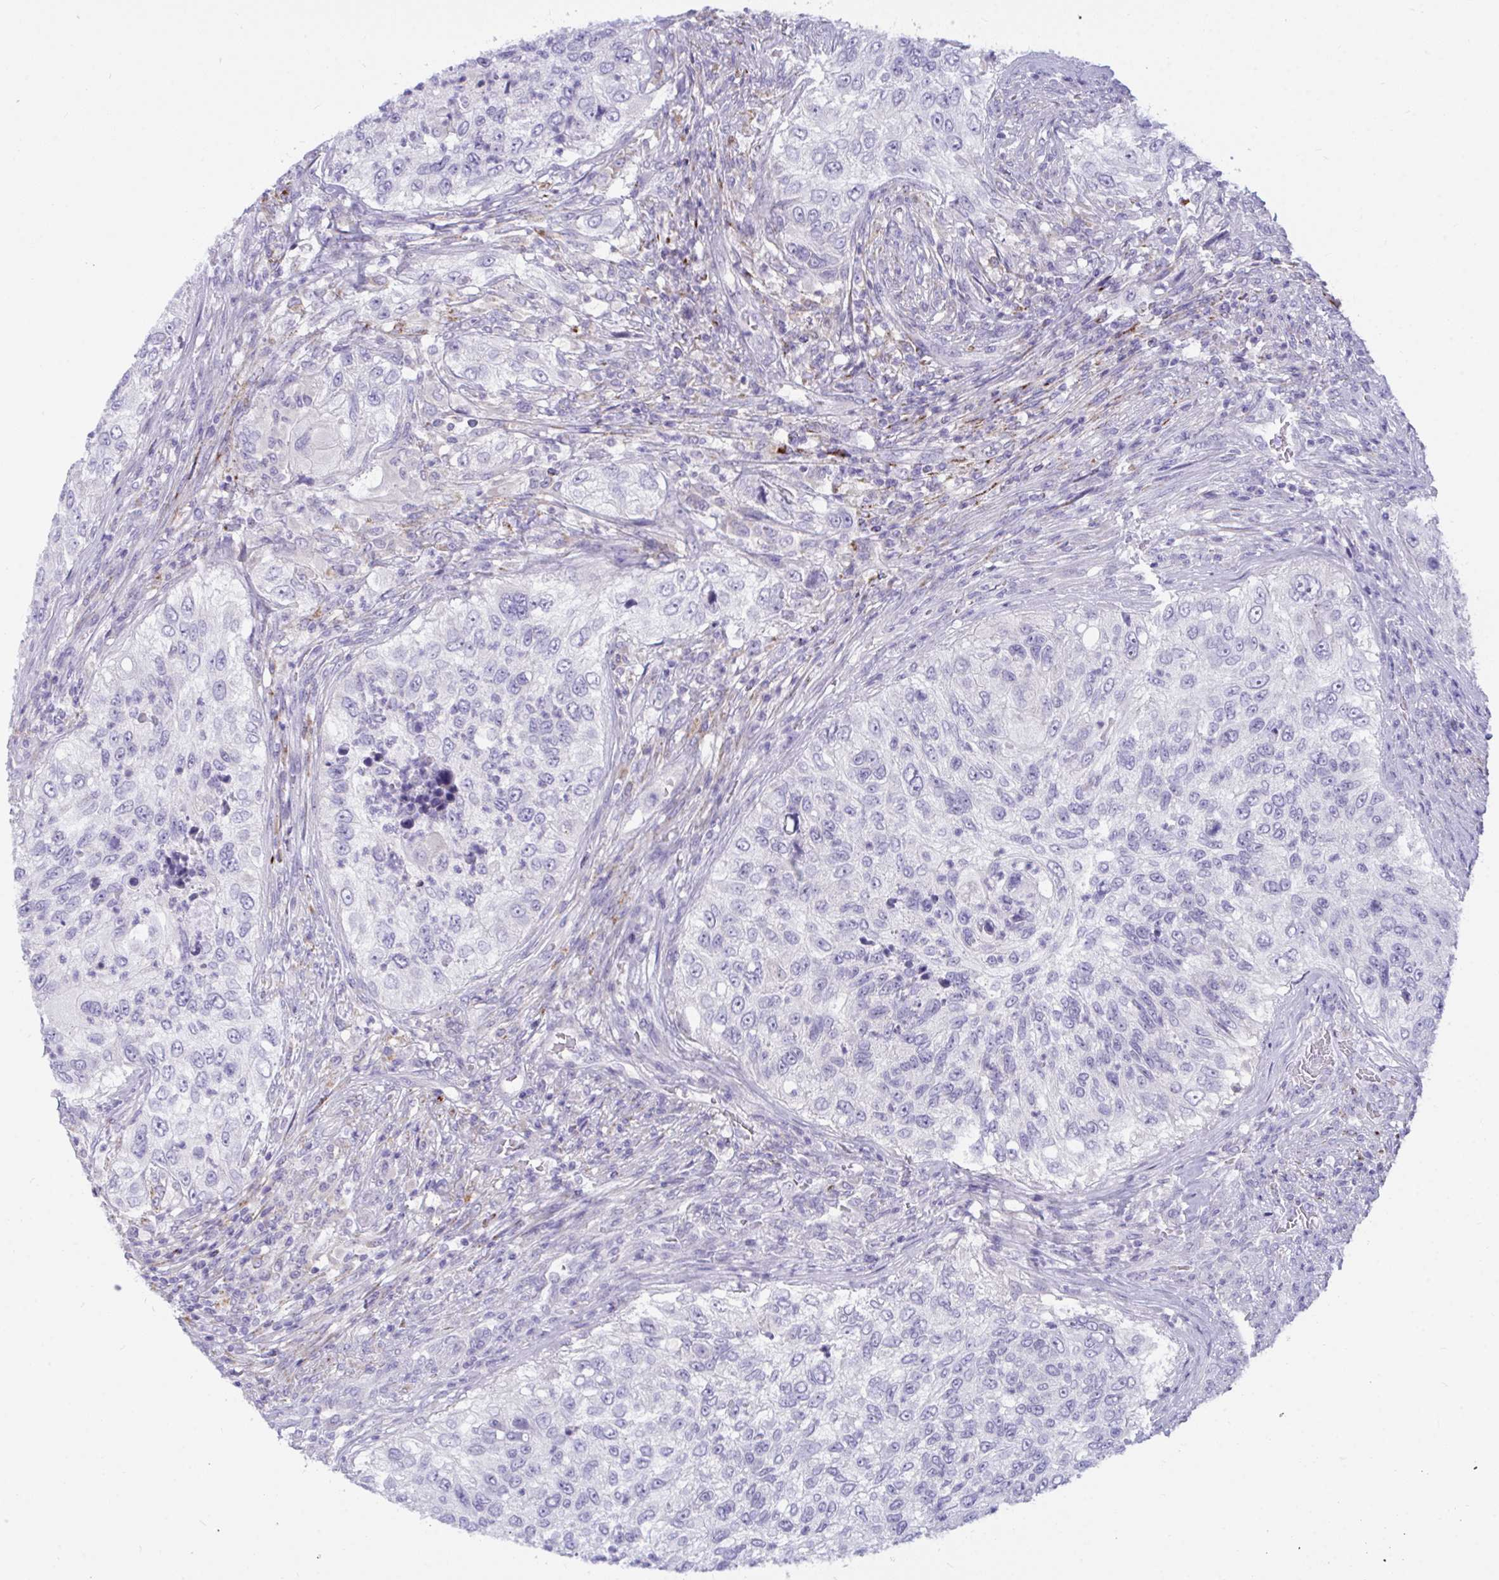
{"staining": {"intensity": "negative", "quantity": "none", "location": "none"}, "tissue": "urothelial cancer", "cell_type": "Tumor cells", "image_type": "cancer", "snomed": [{"axis": "morphology", "description": "Urothelial carcinoma, High grade"}, {"axis": "topography", "description": "Urinary bladder"}], "caption": "This is an immunohistochemistry (IHC) photomicrograph of urothelial carcinoma (high-grade). There is no positivity in tumor cells.", "gene": "SEMA6B", "patient": {"sex": "female", "age": 60}}